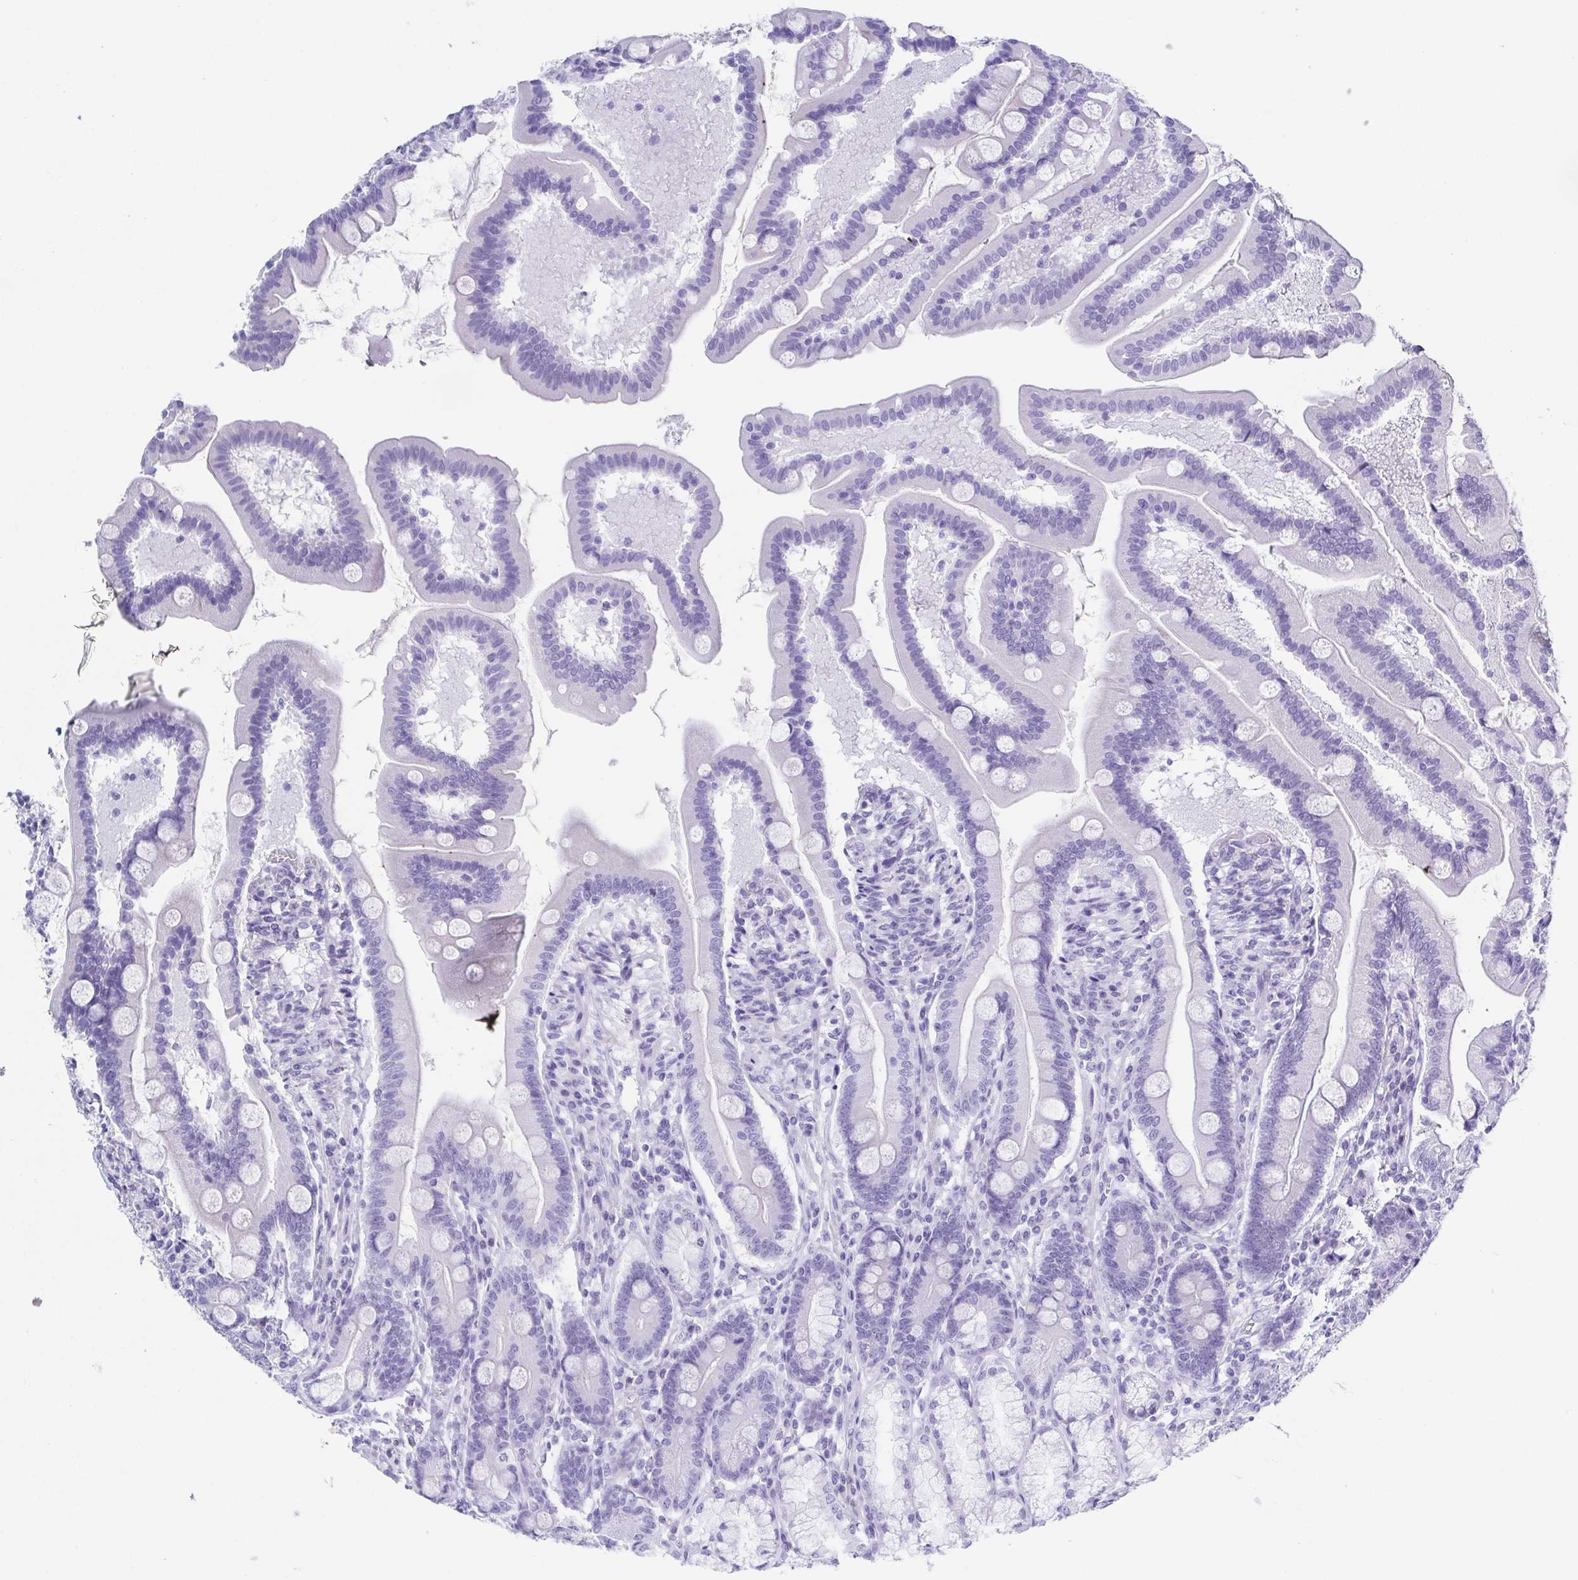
{"staining": {"intensity": "negative", "quantity": "none", "location": "none"}, "tissue": "duodenum", "cell_type": "Glandular cells", "image_type": "normal", "snomed": [{"axis": "morphology", "description": "Normal tissue, NOS"}, {"axis": "topography", "description": "Duodenum"}], "caption": "Duodenum stained for a protein using immunohistochemistry (IHC) shows no expression glandular cells.", "gene": "TNNT2", "patient": {"sex": "female", "age": 67}}